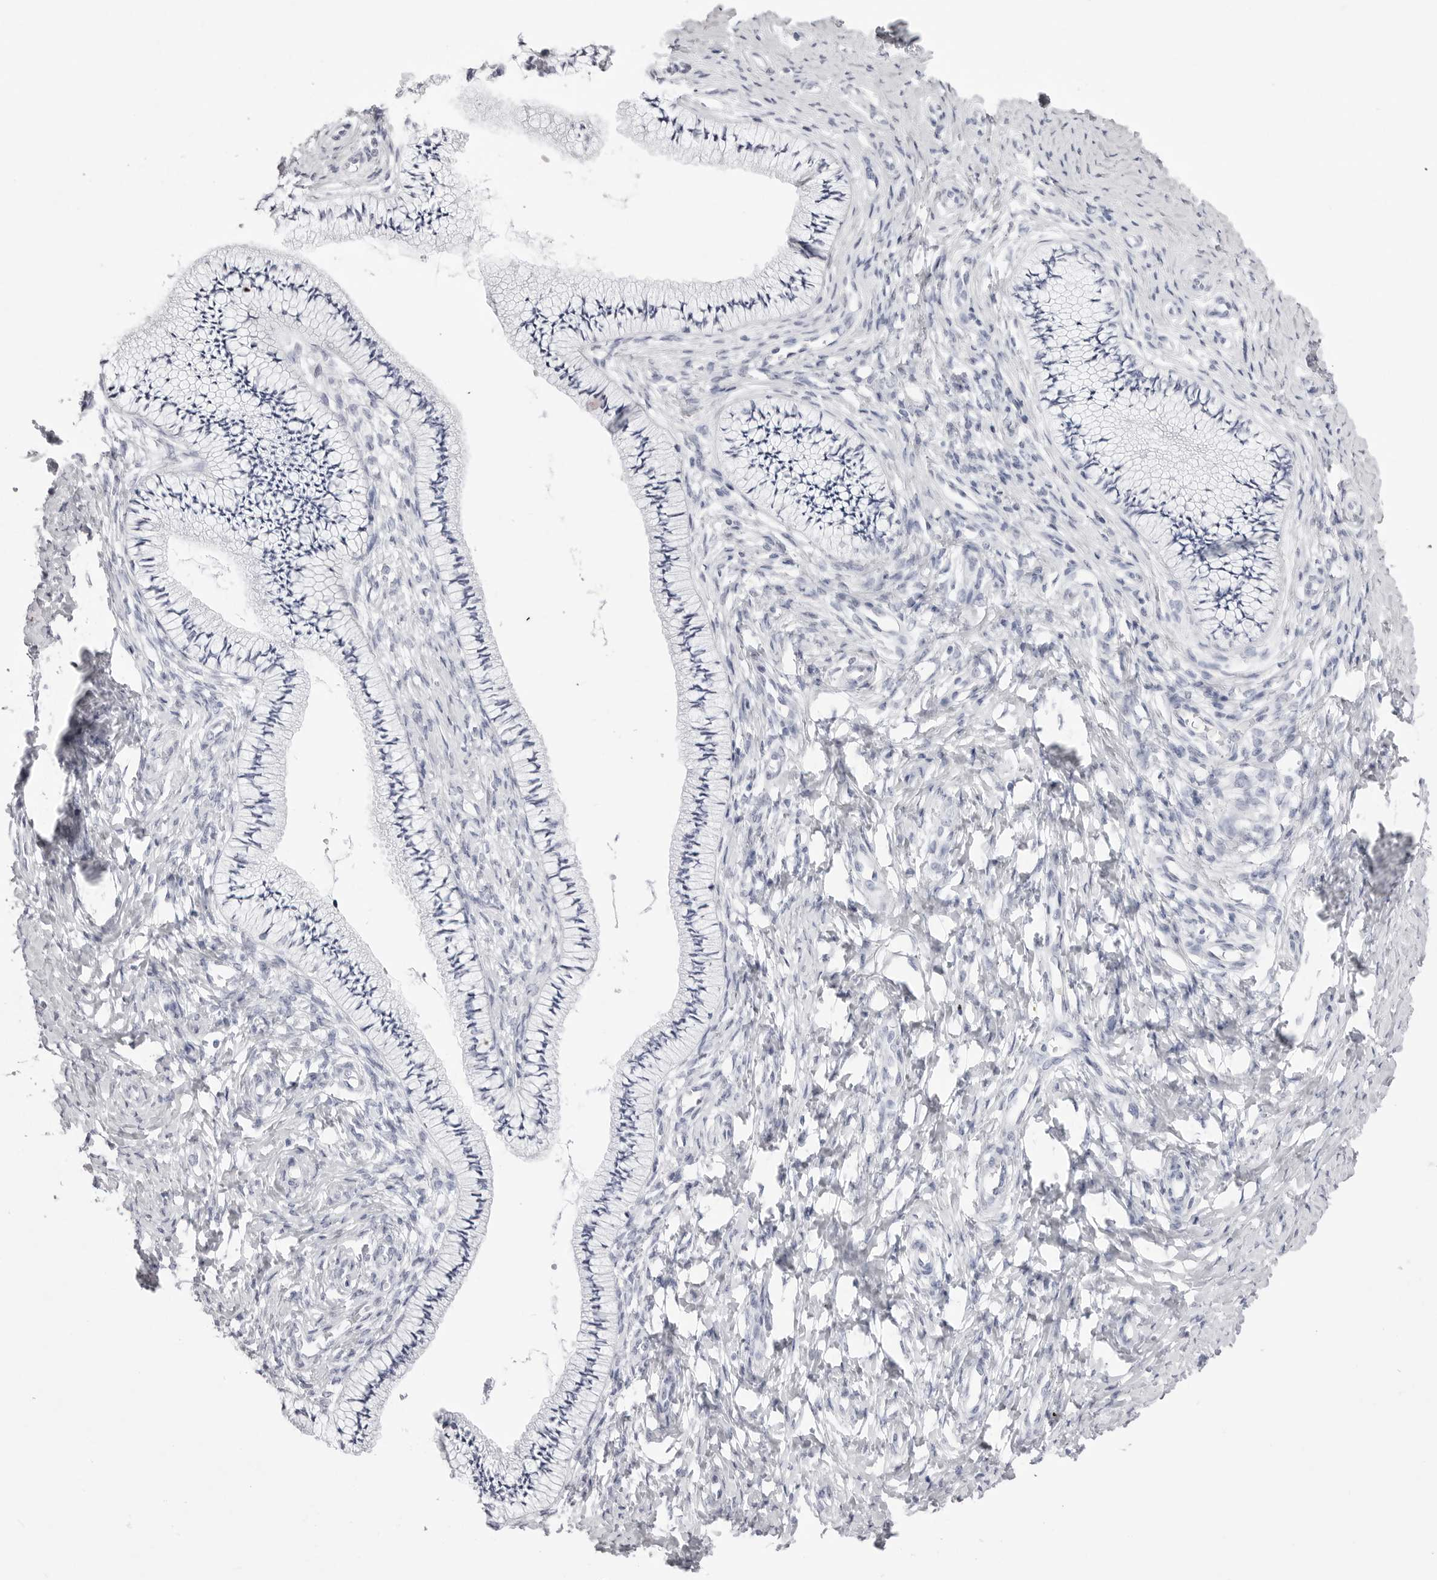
{"staining": {"intensity": "negative", "quantity": "none", "location": "none"}, "tissue": "cervix", "cell_type": "Glandular cells", "image_type": "normal", "snomed": [{"axis": "morphology", "description": "Normal tissue, NOS"}, {"axis": "topography", "description": "Cervix"}], "caption": "Immunohistochemistry of unremarkable human cervix shows no expression in glandular cells.", "gene": "TSSK1B", "patient": {"sex": "female", "age": 36}}